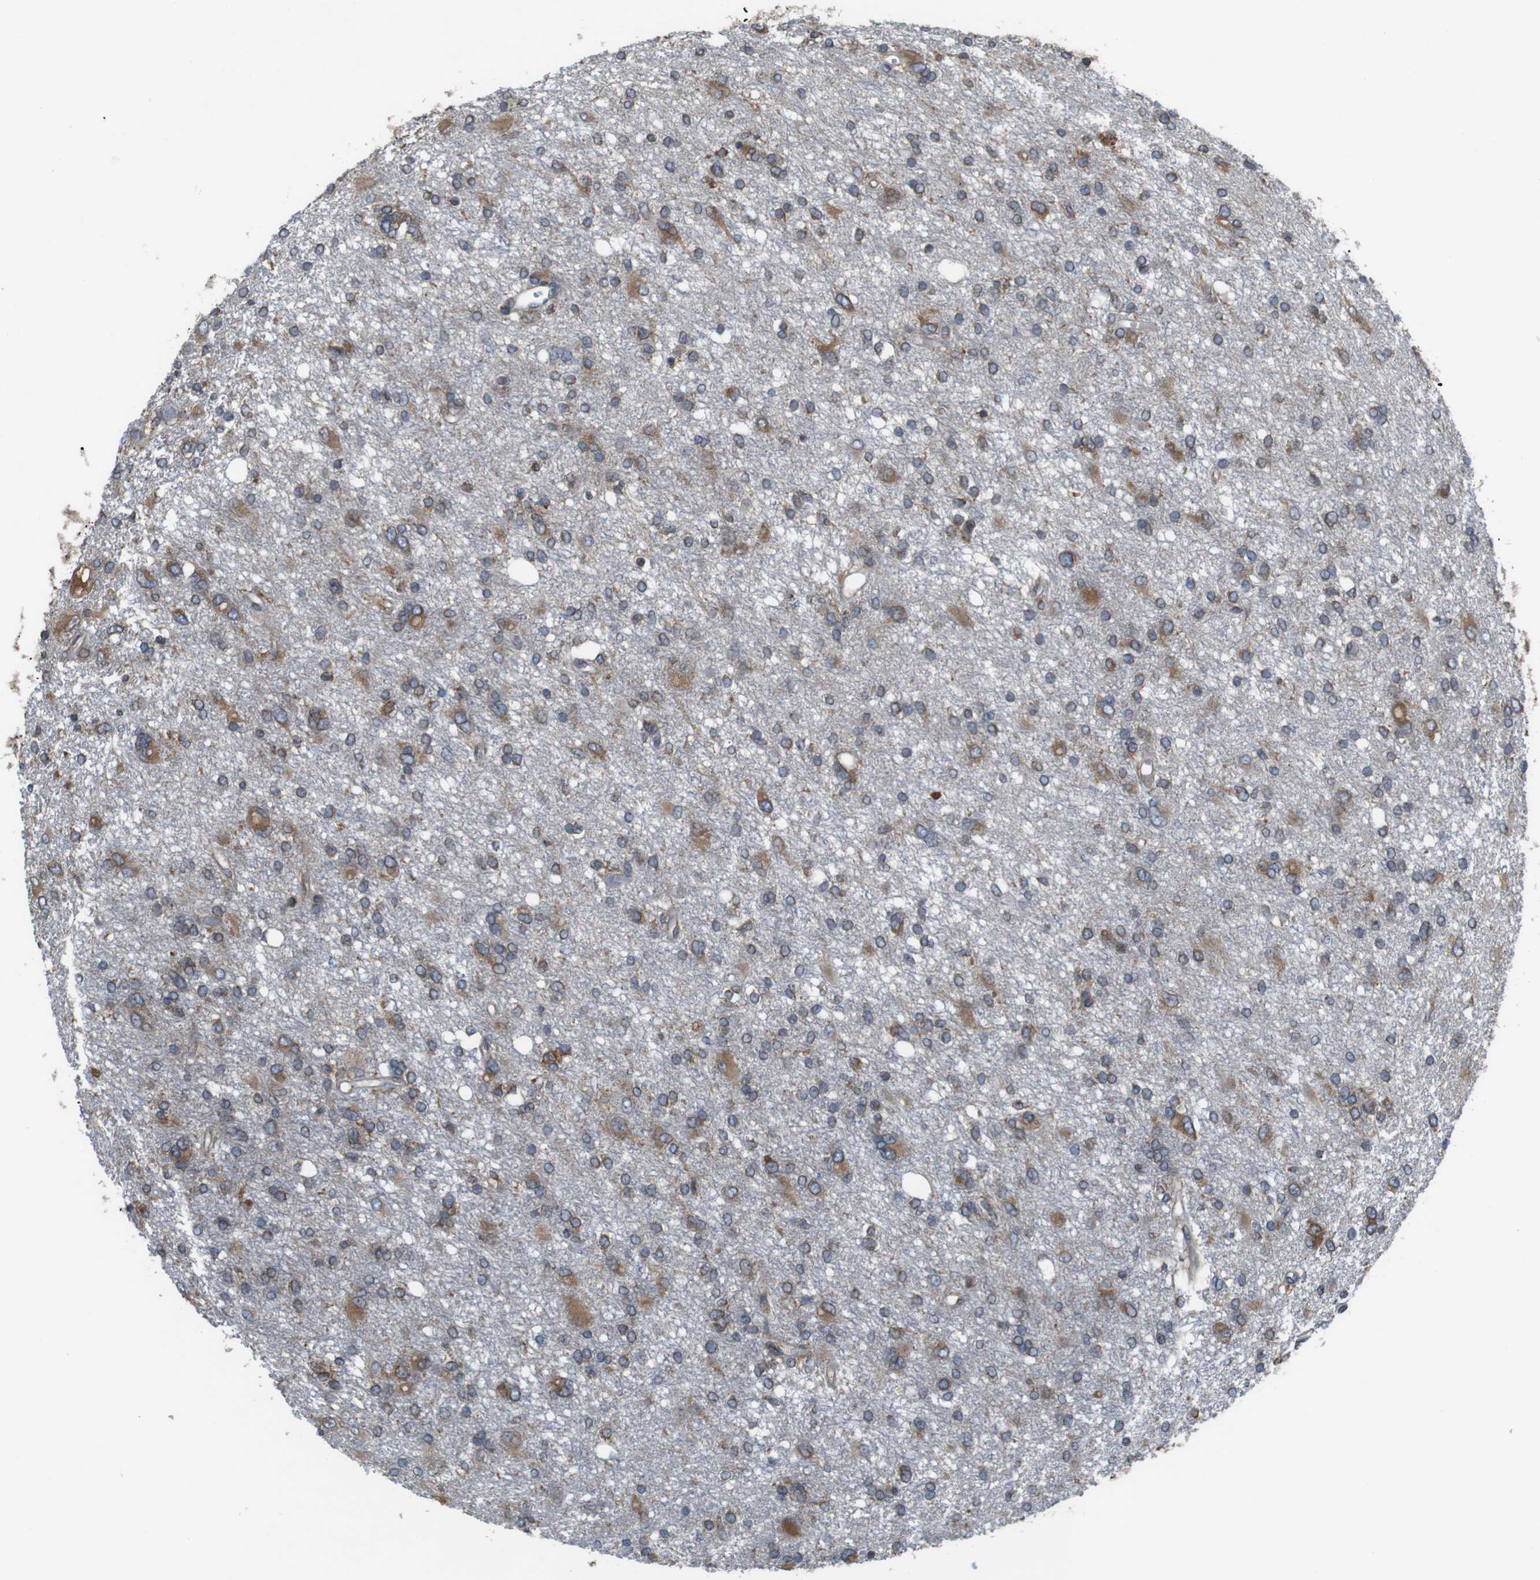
{"staining": {"intensity": "weak", "quantity": "25%-75%", "location": "cytoplasmic/membranous"}, "tissue": "glioma", "cell_type": "Tumor cells", "image_type": "cancer", "snomed": [{"axis": "morphology", "description": "Glioma, malignant, High grade"}, {"axis": "topography", "description": "Brain"}], "caption": "A brown stain labels weak cytoplasmic/membranous expression of a protein in human malignant high-grade glioma tumor cells.", "gene": "UGGT1", "patient": {"sex": "female", "age": 59}}